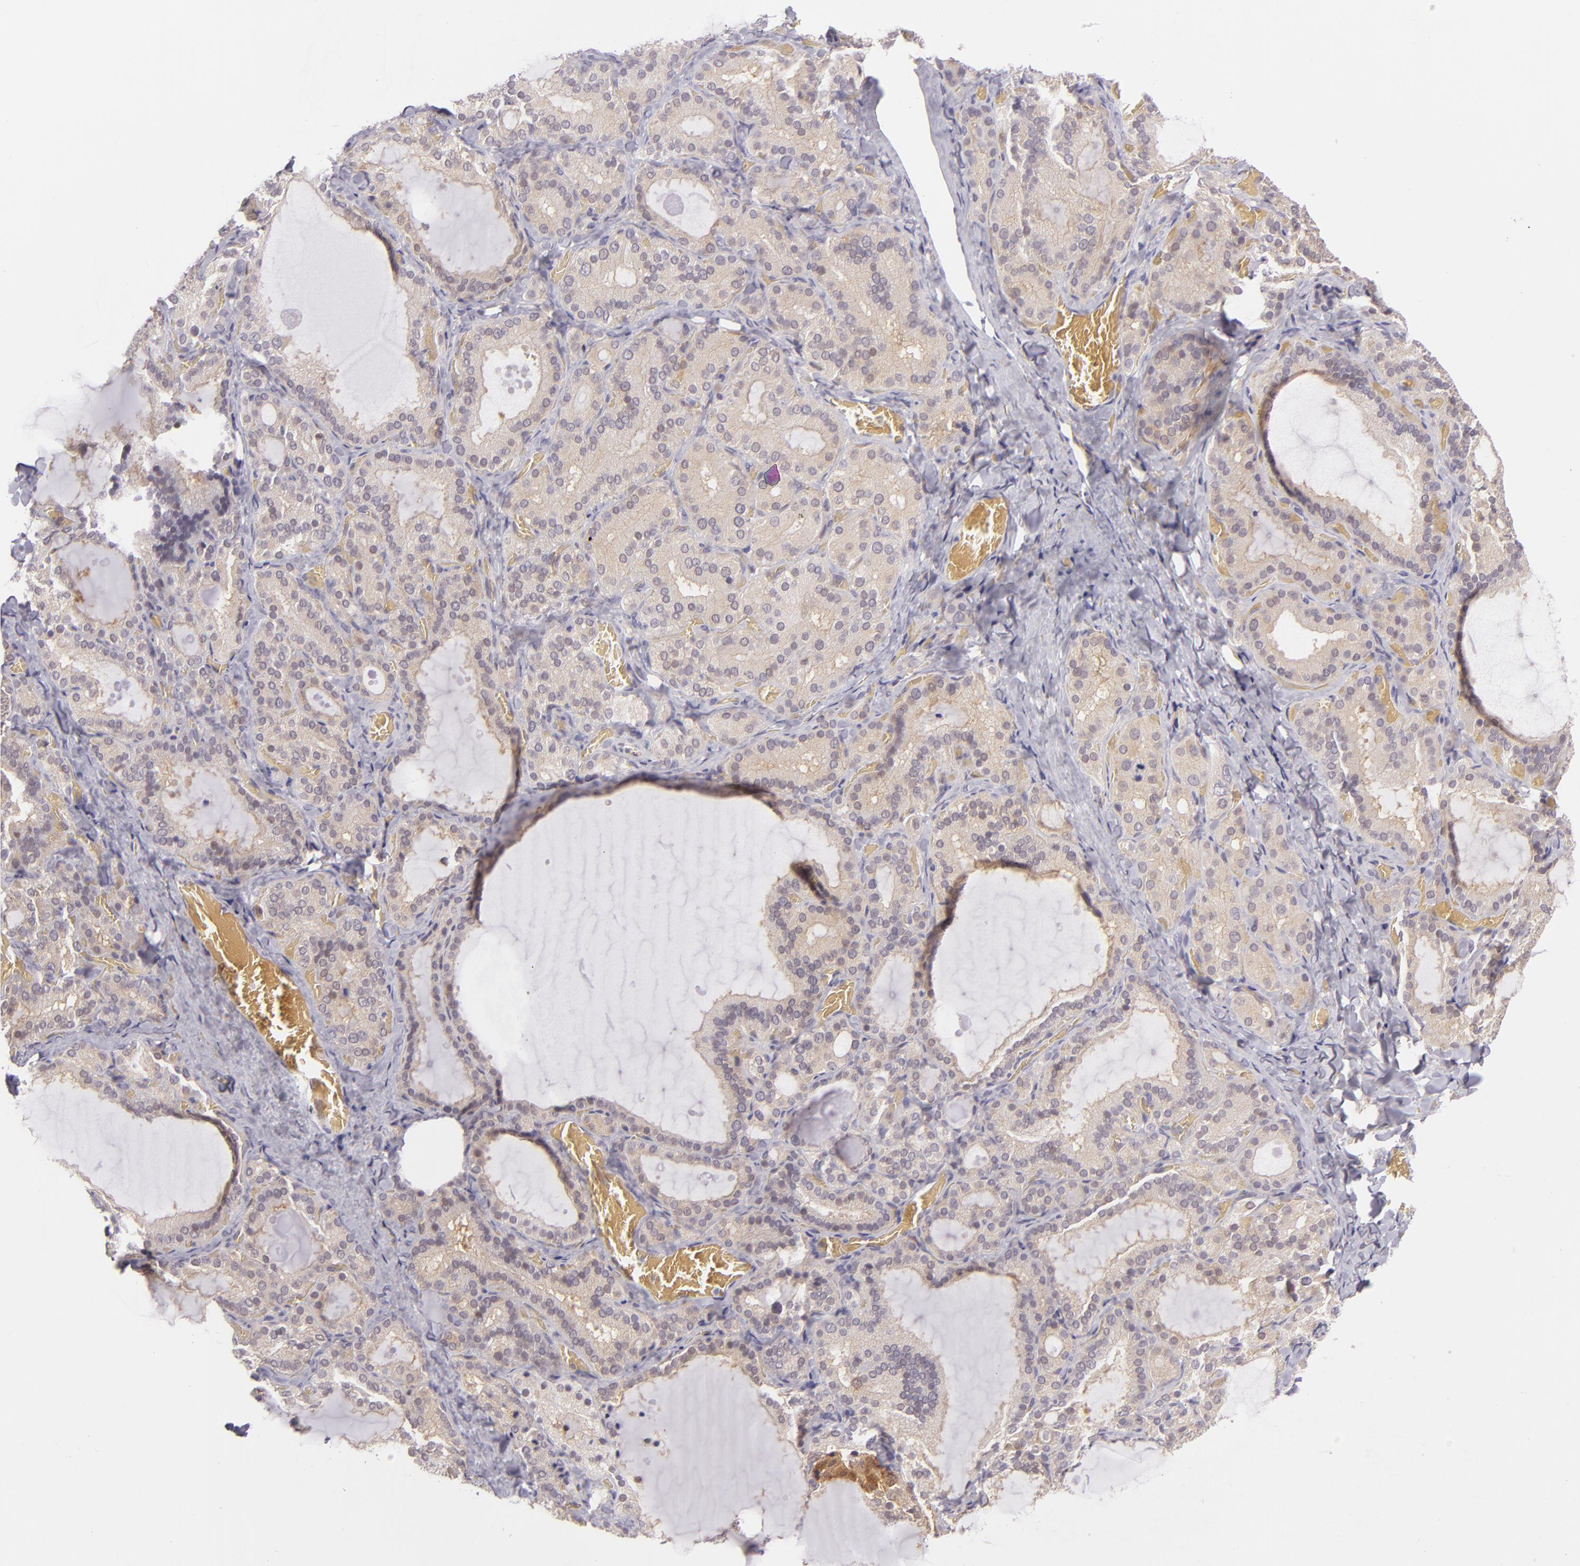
{"staining": {"intensity": "negative", "quantity": "none", "location": "none"}, "tissue": "thyroid gland", "cell_type": "Glandular cells", "image_type": "normal", "snomed": [{"axis": "morphology", "description": "Normal tissue, NOS"}, {"axis": "topography", "description": "Thyroid gland"}], "caption": "The immunohistochemistry image has no significant staining in glandular cells of thyroid gland. (Stains: DAB immunohistochemistry (IHC) with hematoxylin counter stain, Microscopy: brightfield microscopy at high magnification).", "gene": "HSPH1", "patient": {"sex": "female", "age": 33}}